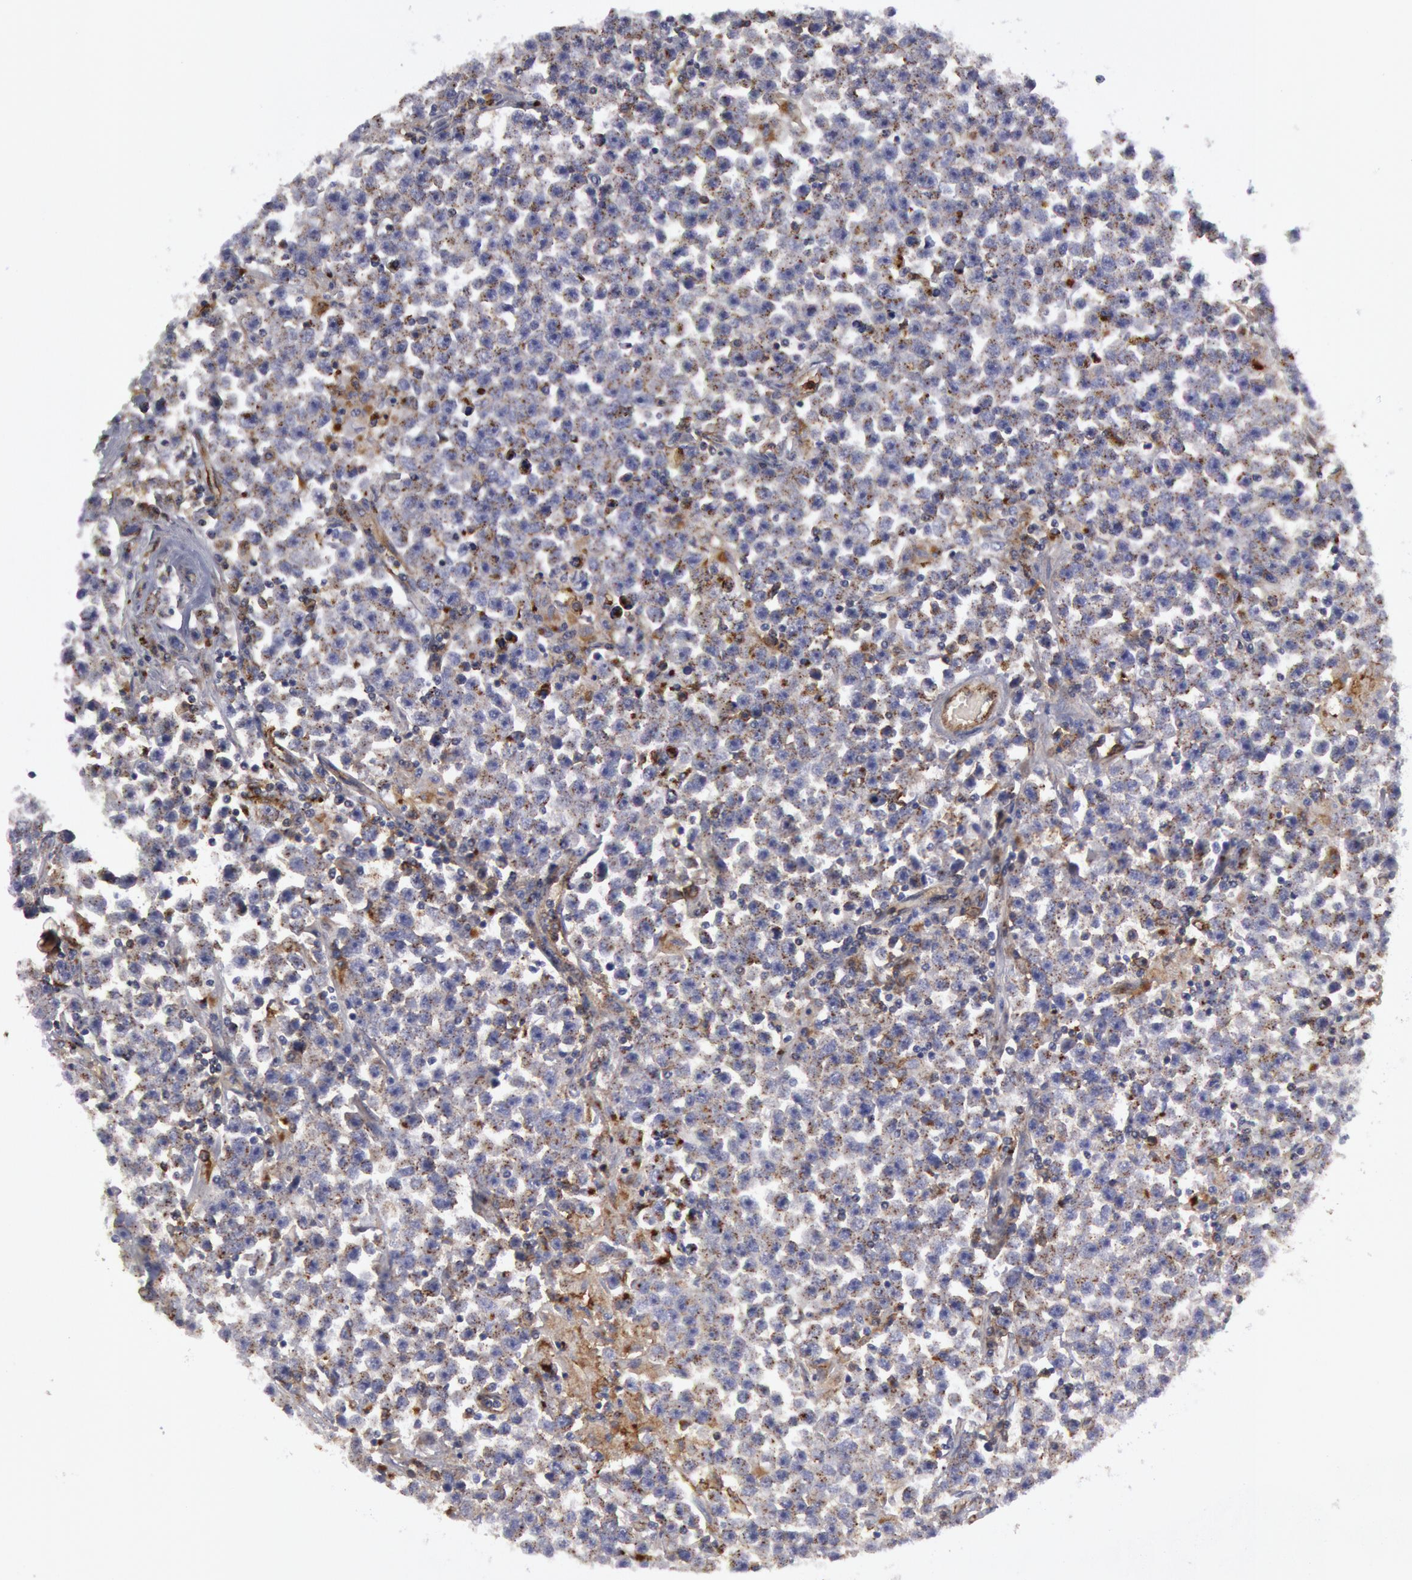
{"staining": {"intensity": "negative", "quantity": "none", "location": "none"}, "tissue": "testis cancer", "cell_type": "Tumor cells", "image_type": "cancer", "snomed": [{"axis": "morphology", "description": "Seminoma, NOS"}, {"axis": "topography", "description": "Testis"}], "caption": "Human testis cancer (seminoma) stained for a protein using IHC displays no positivity in tumor cells.", "gene": "FLOT1", "patient": {"sex": "male", "age": 33}}